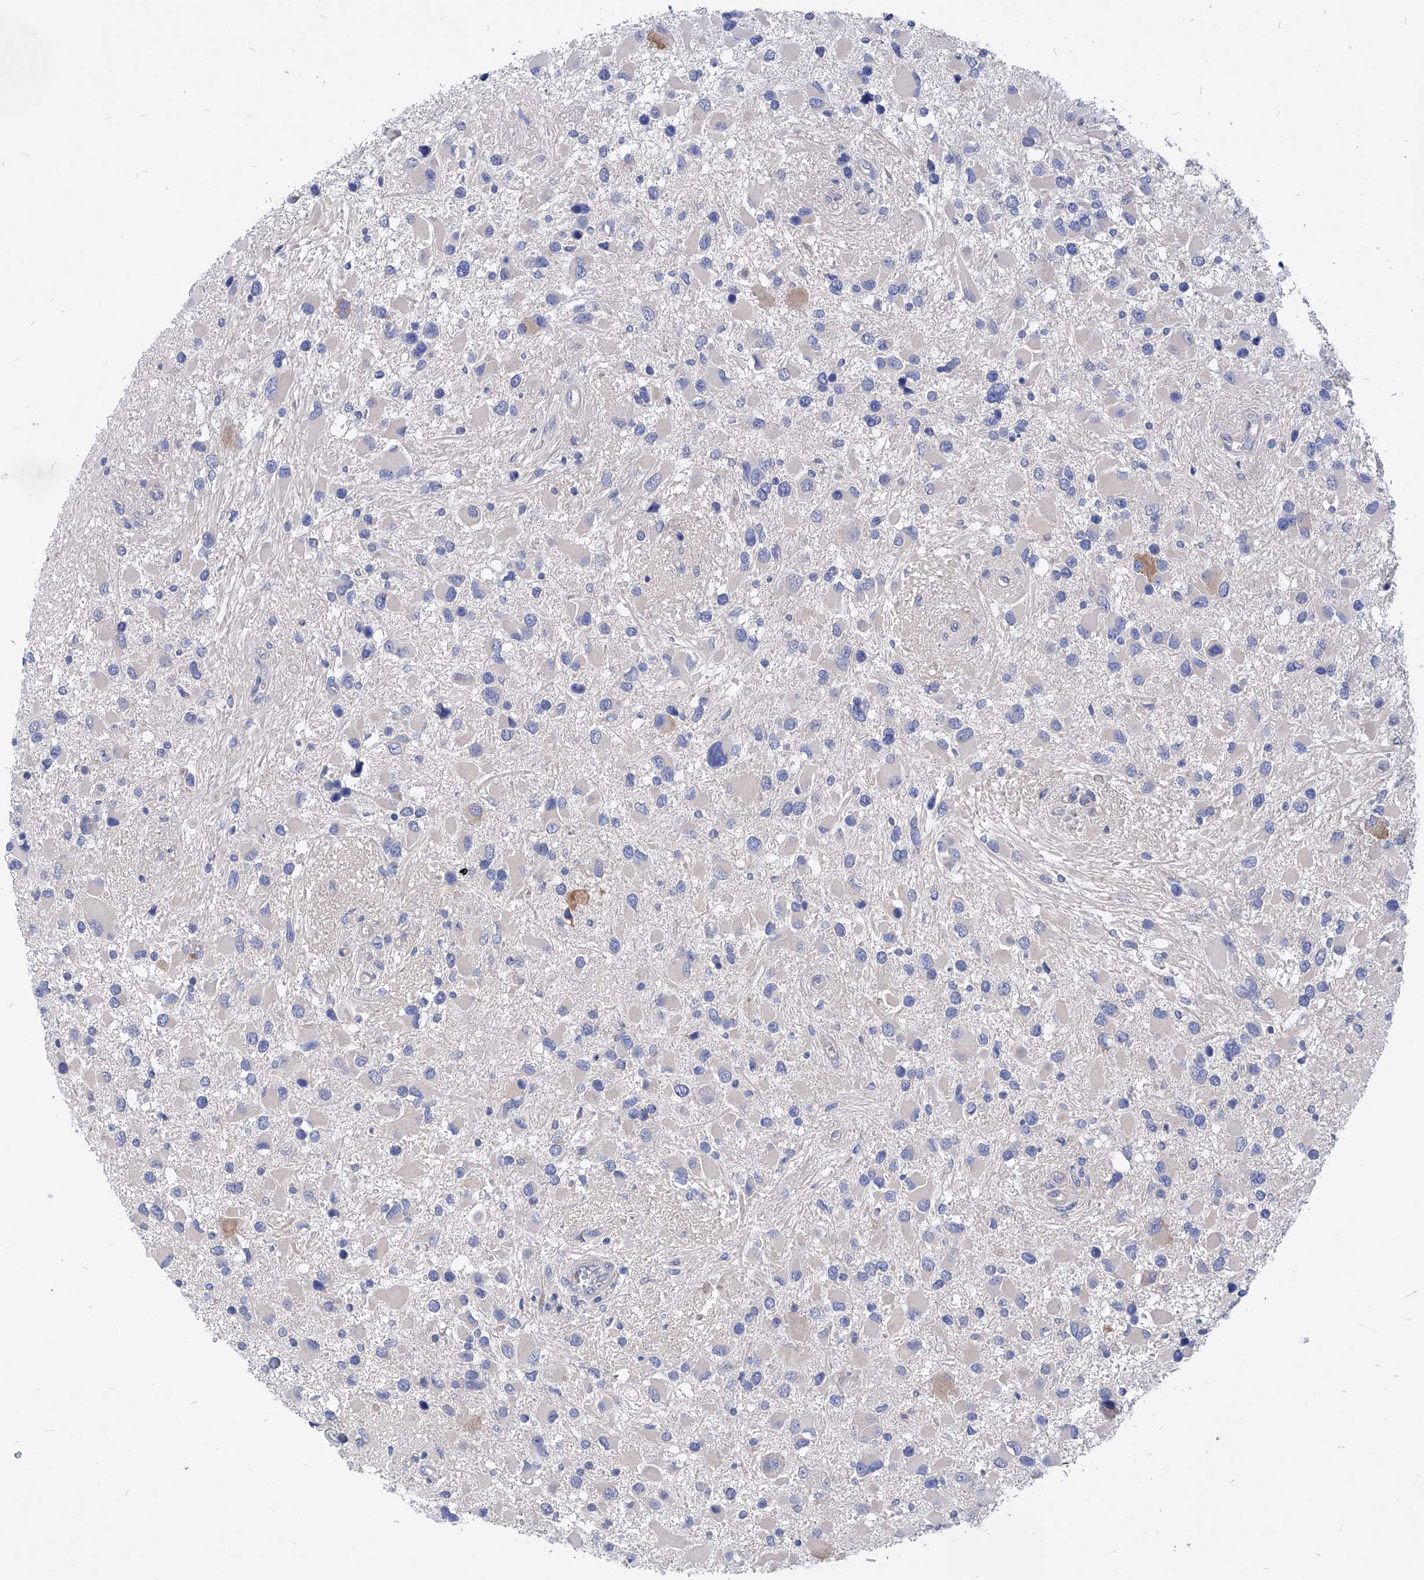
{"staining": {"intensity": "negative", "quantity": "none", "location": "none"}, "tissue": "glioma", "cell_type": "Tumor cells", "image_type": "cancer", "snomed": [{"axis": "morphology", "description": "Glioma, malignant, High grade"}, {"axis": "topography", "description": "Brain"}], "caption": "Immunohistochemical staining of high-grade glioma (malignant) displays no significant expression in tumor cells.", "gene": "XPNPEP1", "patient": {"sex": "male", "age": 53}}